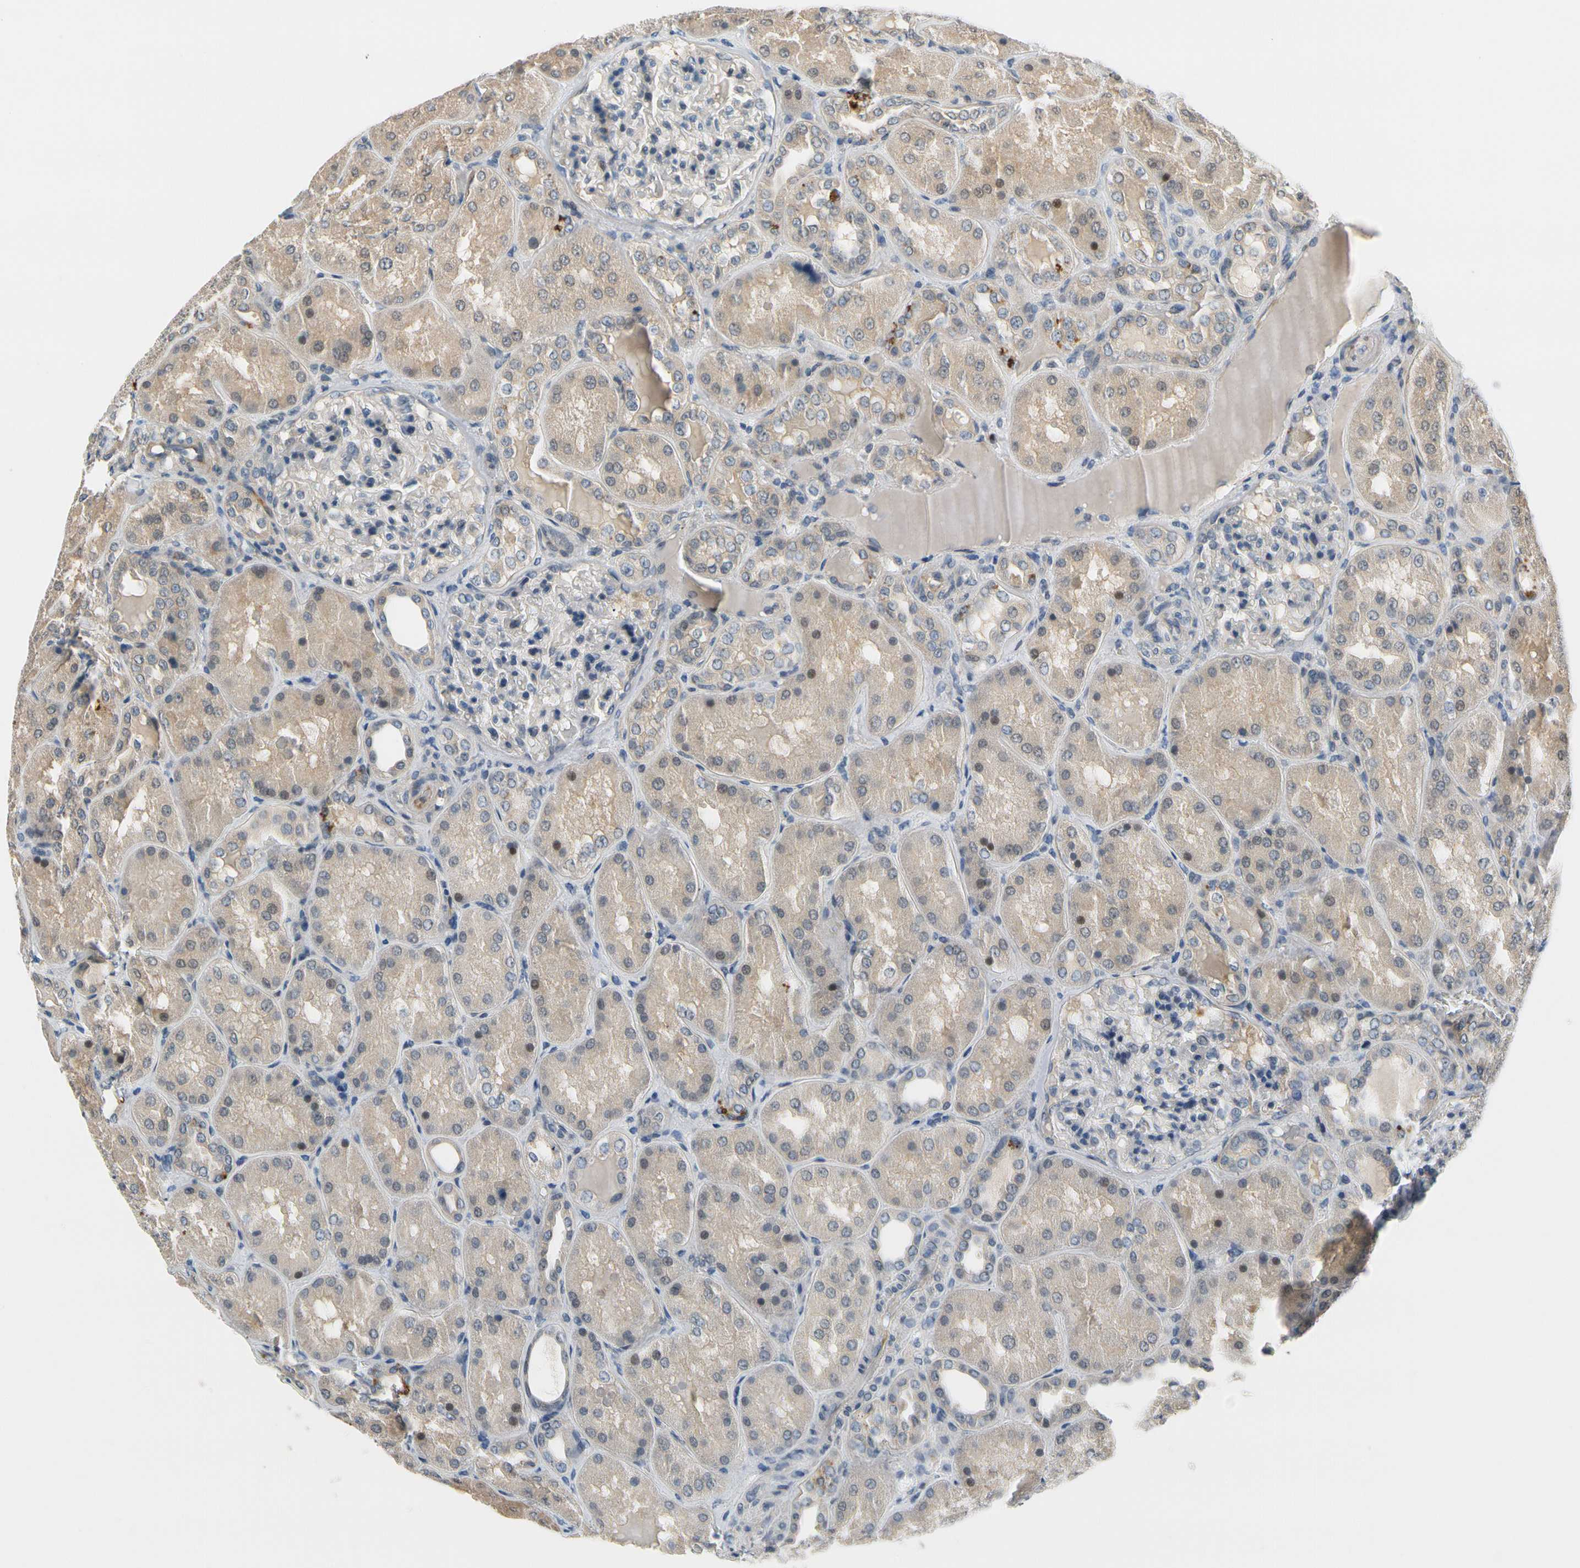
{"staining": {"intensity": "negative", "quantity": "none", "location": "none"}, "tissue": "kidney", "cell_type": "Cells in glomeruli", "image_type": "normal", "snomed": [{"axis": "morphology", "description": "Normal tissue, NOS"}, {"axis": "topography", "description": "Kidney"}], "caption": "Cells in glomeruli are negative for protein expression in normal human kidney. (DAB (3,3'-diaminobenzidine) IHC with hematoxylin counter stain).", "gene": "SLC27A6", "patient": {"sex": "female", "age": 56}}